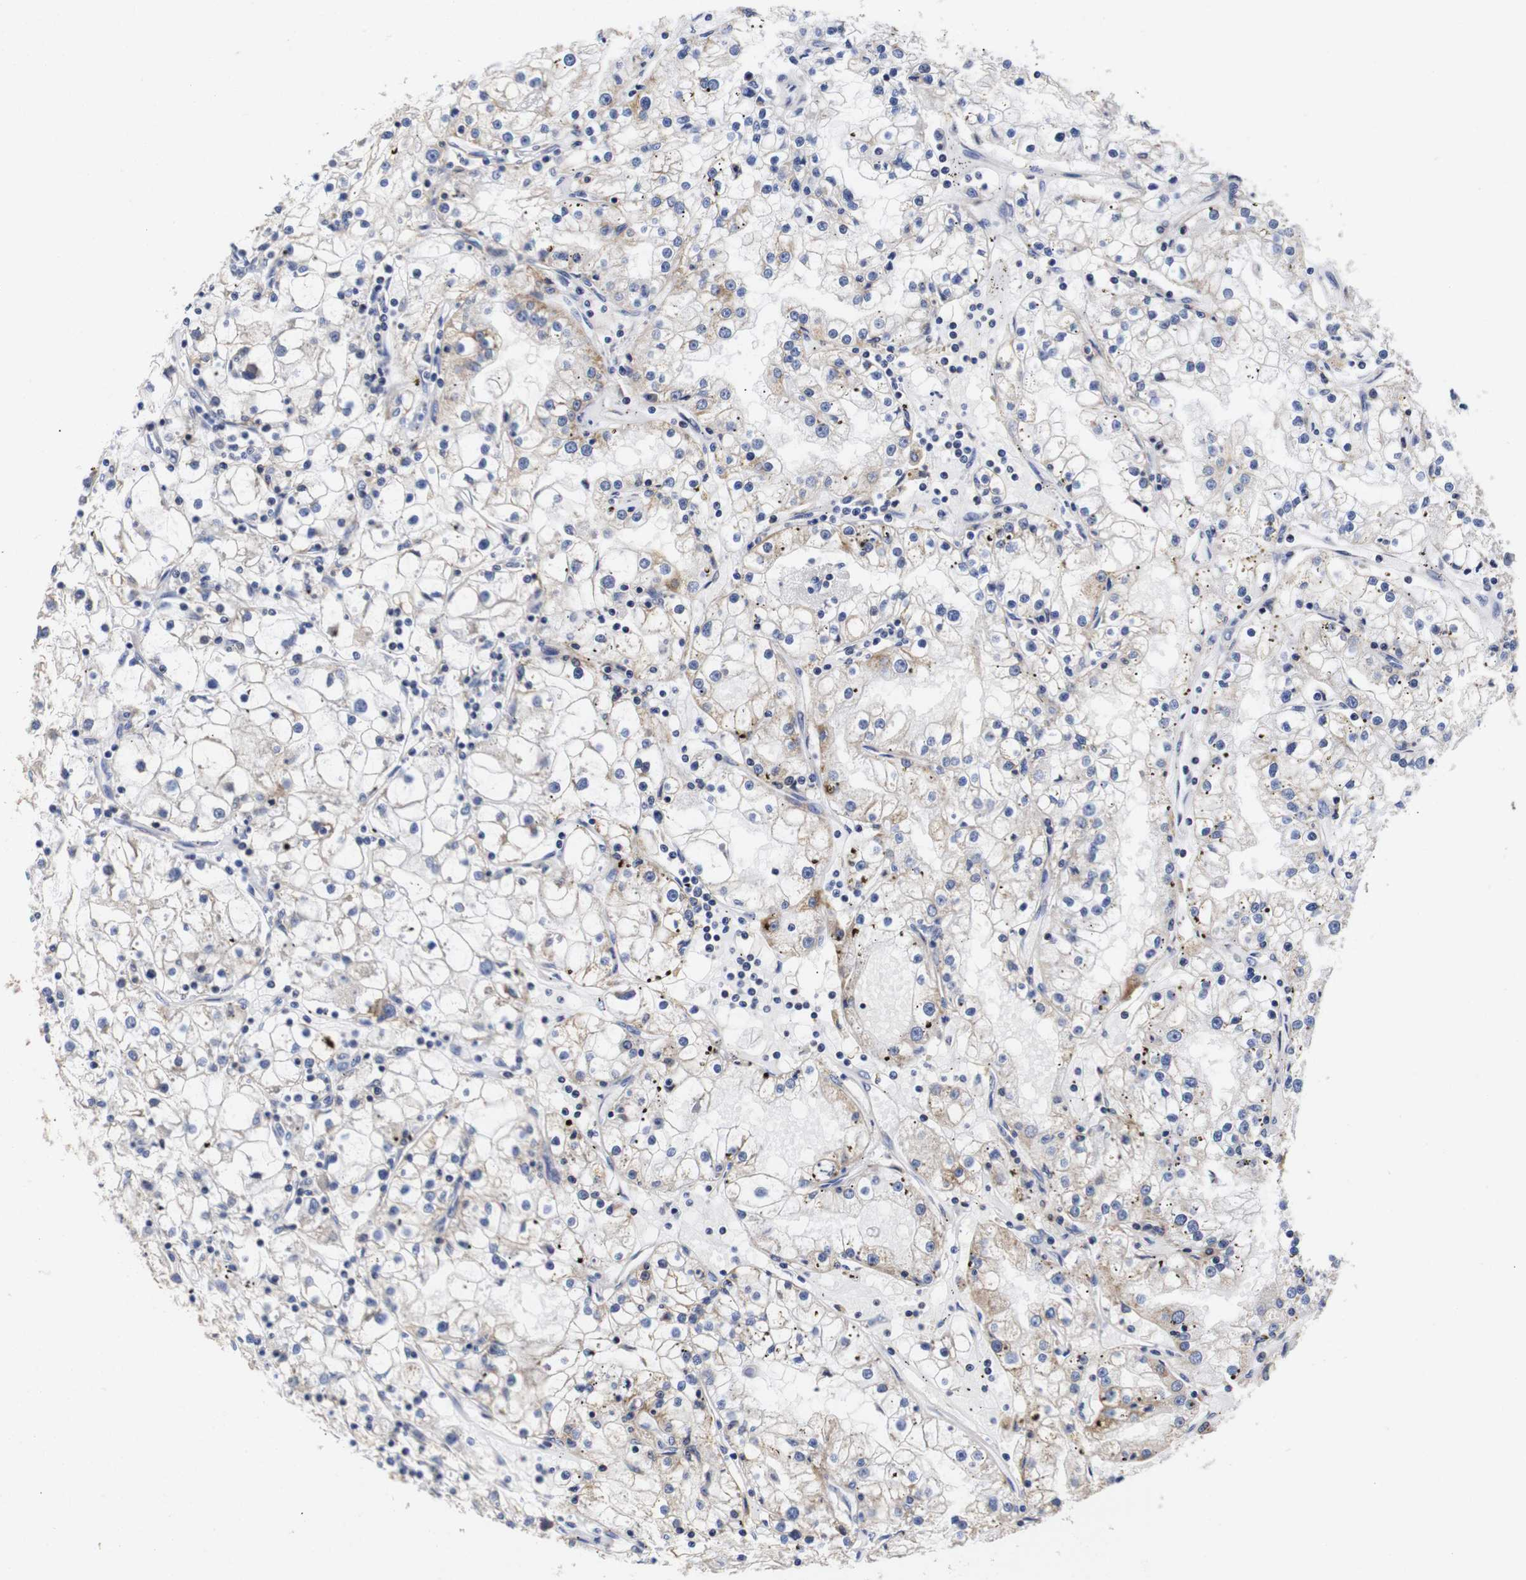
{"staining": {"intensity": "weak", "quantity": "25%-75%", "location": "cytoplasmic/membranous"}, "tissue": "renal cancer", "cell_type": "Tumor cells", "image_type": "cancer", "snomed": [{"axis": "morphology", "description": "Adenocarcinoma, NOS"}, {"axis": "topography", "description": "Kidney"}], "caption": "Immunohistochemical staining of human renal cancer (adenocarcinoma) shows low levels of weak cytoplasmic/membranous expression in about 25%-75% of tumor cells. The protein is shown in brown color, while the nuclei are stained blue.", "gene": "OPN3", "patient": {"sex": "male", "age": 56}}